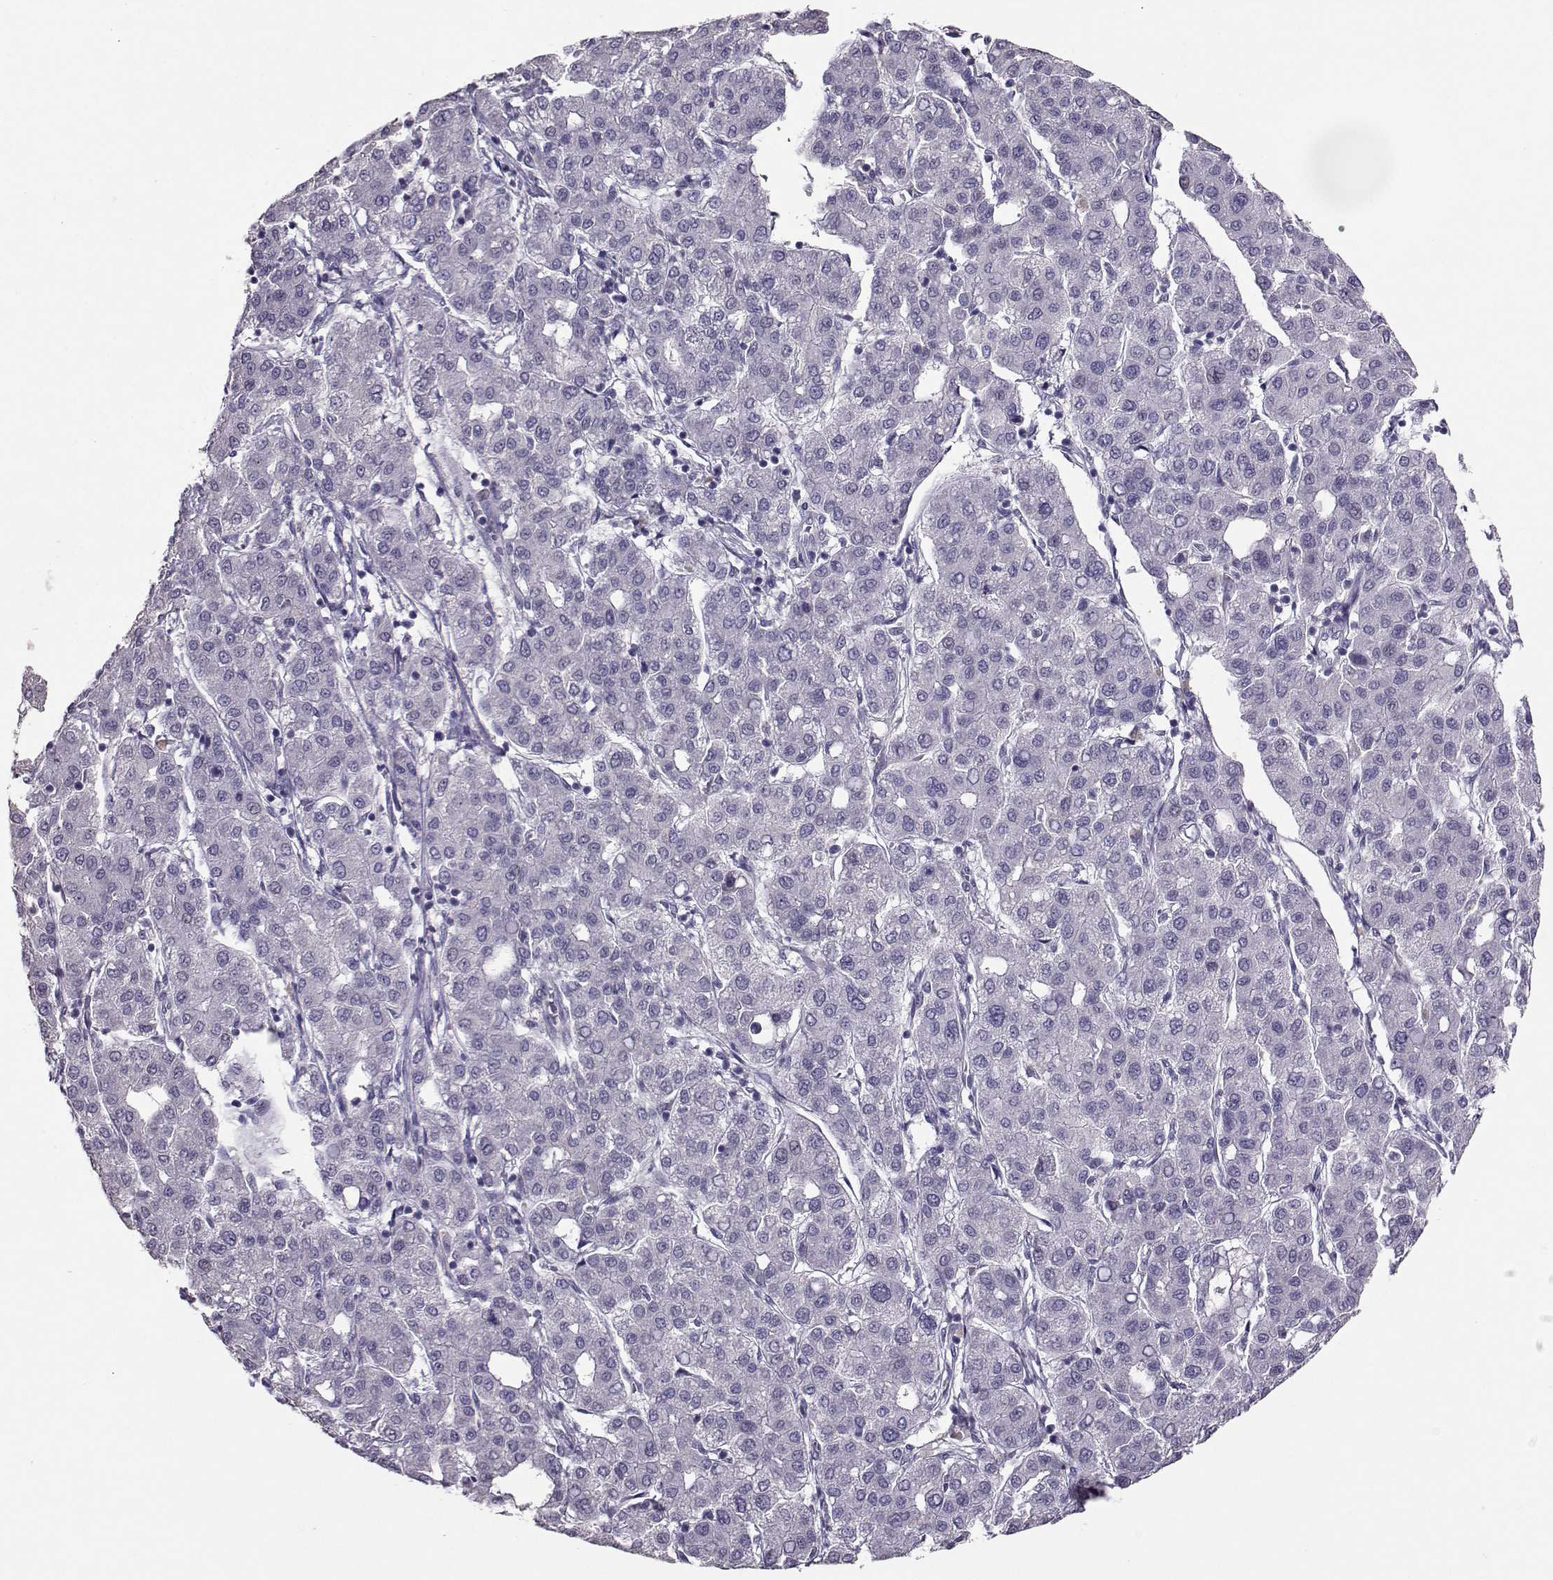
{"staining": {"intensity": "negative", "quantity": "none", "location": "none"}, "tissue": "liver cancer", "cell_type": "Tumor cells", "image_type": "cancer", "snomed": [{"axis": "morphology", "description": "Carcinoma, Hepatocellular, NOS"}, {"axis": "topography", "description": "Liver"}], "caption": "IHC of liver cancer (hepatocellular carcinoma) shows no staining in tumor cells.", "gene": "CARTPT", "patient": {"sex": "male", "age": 65}}